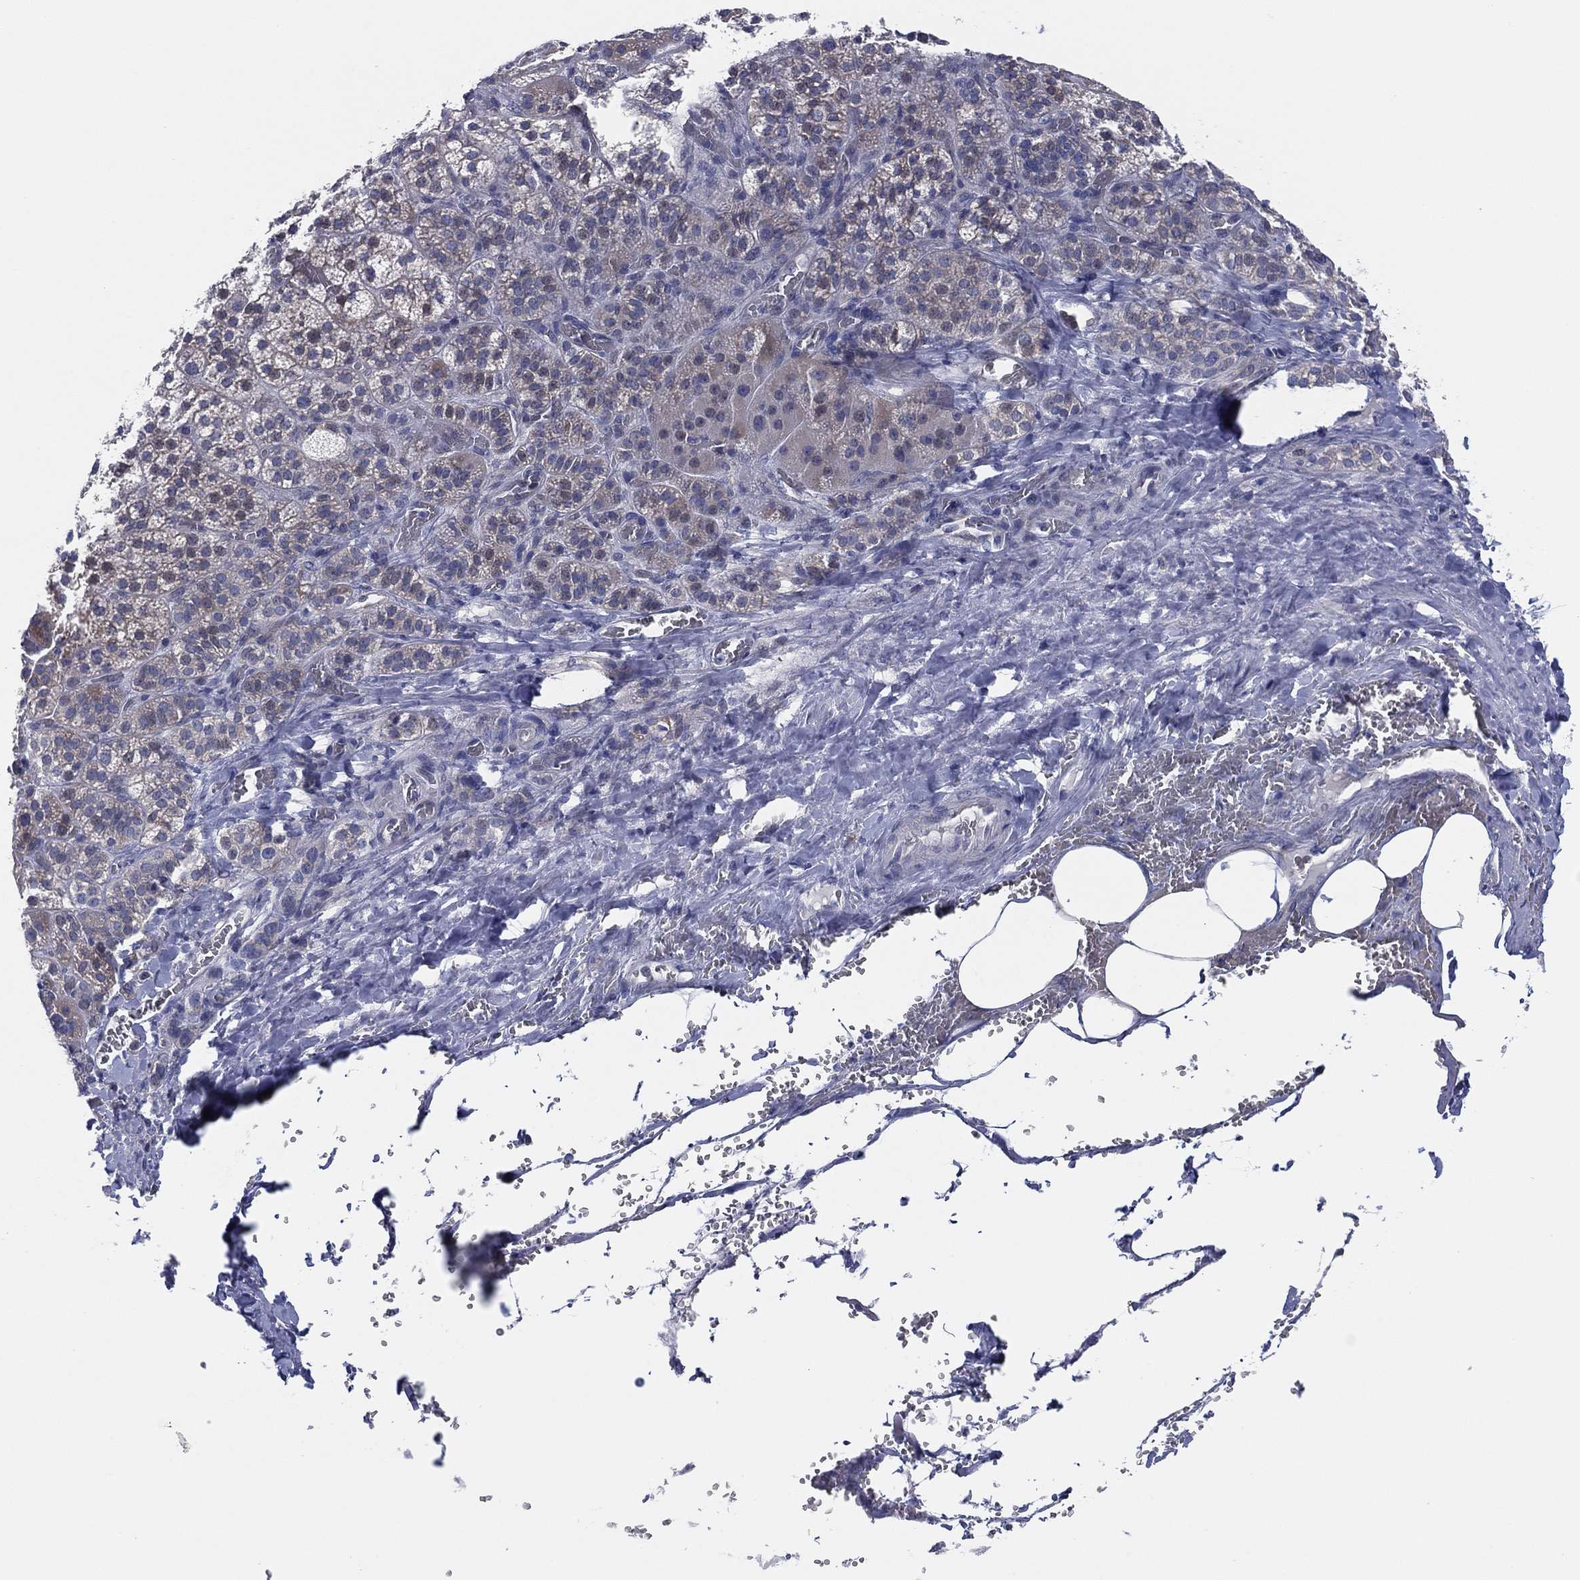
{"staining": {"intensity": "weak", "quantity": "<25%", "location": "cytoplasmic/membranous"}, "tissue": "adrenal gland", "cell_type": "Glandular cells", "image_type": "normal", "snomed": [{"axis": "morphology", "description": "Normal tissue, NOS"}, {"axis": "topography", "description": "Adrenal gland"}], "caption": "This is a histopathology image of immunohistochemistry (IHC) staining of benign adrenal gland, which shows no positivity in glandular cells.", "gene": "HEATR4", "patient": {"sex": "male", "age": 57}}